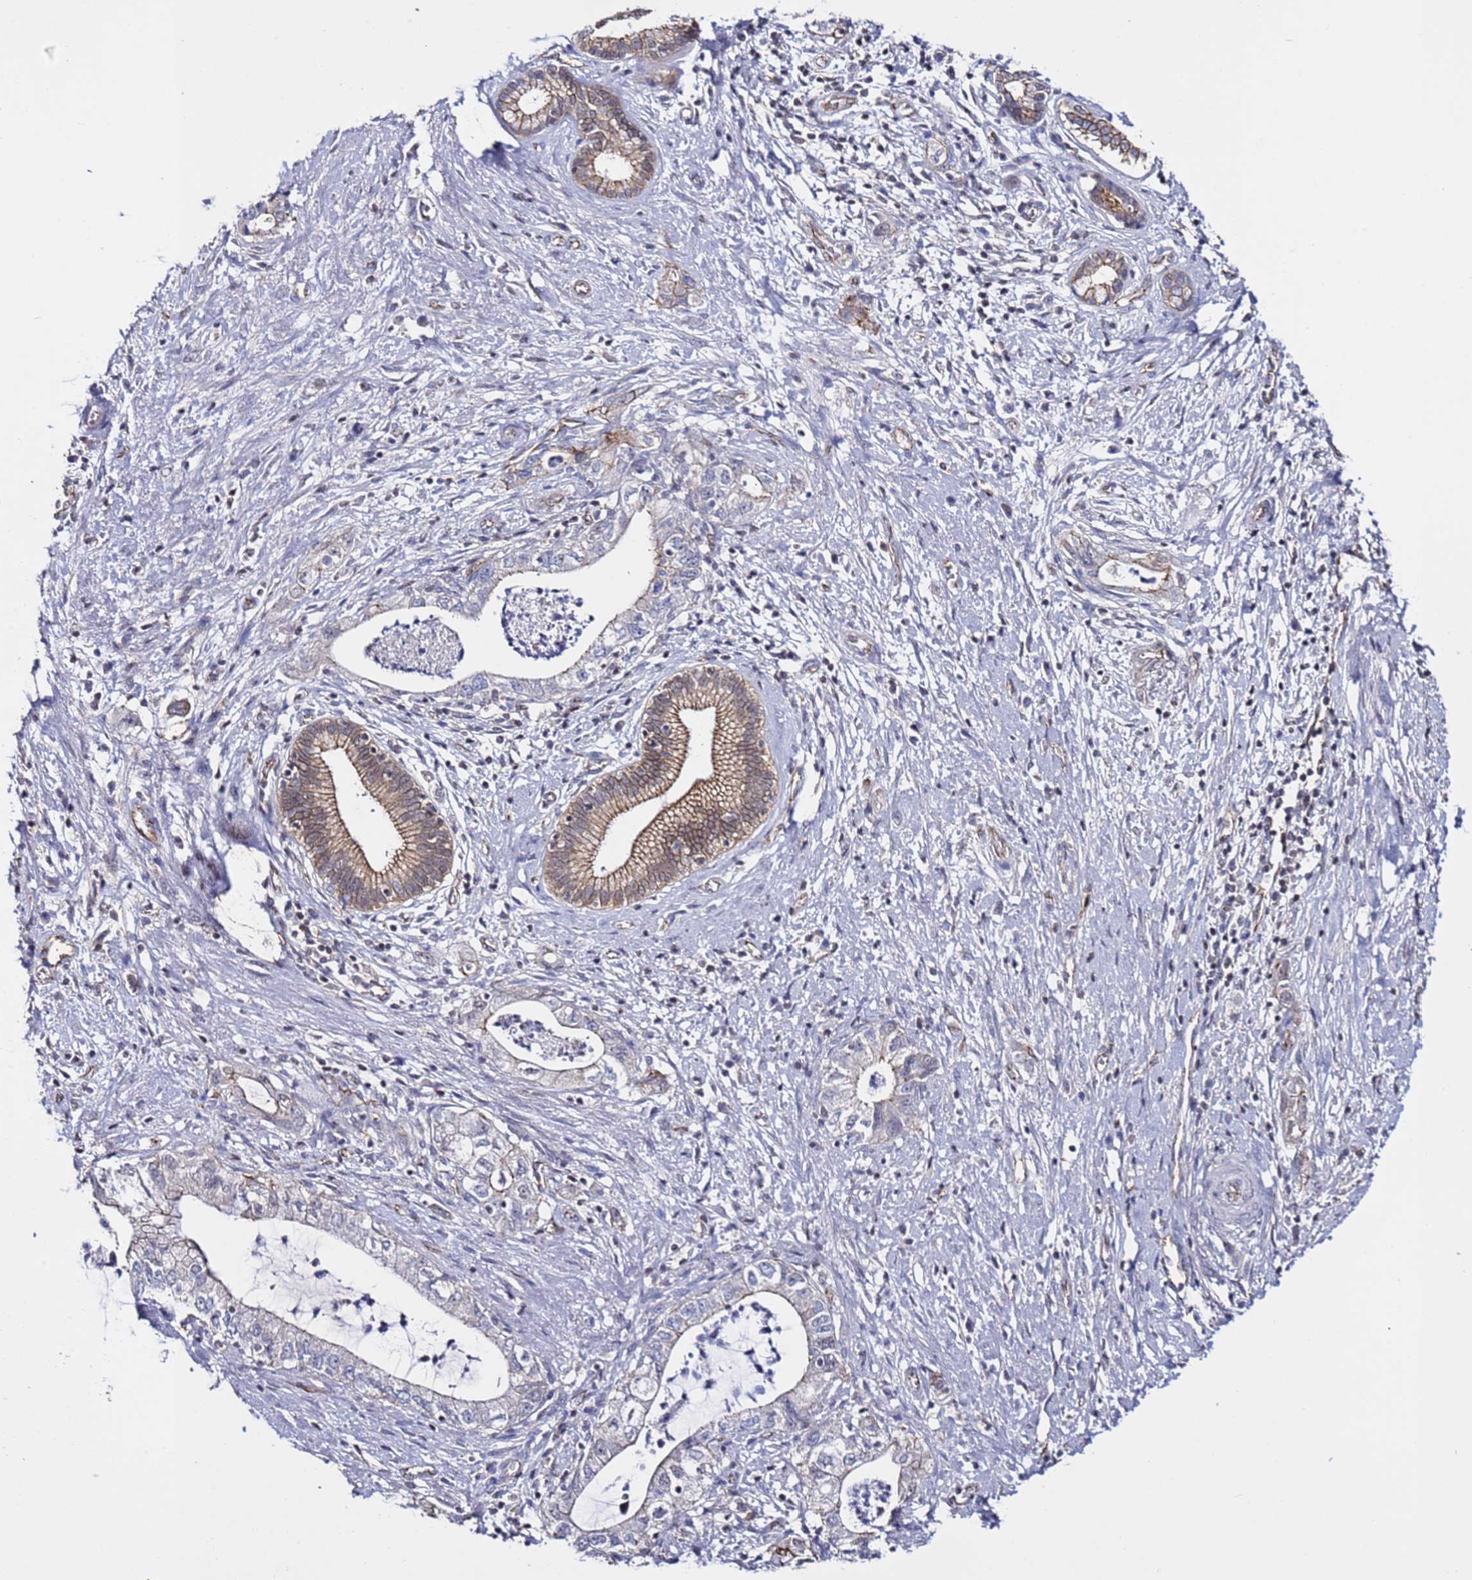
{"staining": {"intensity": "moderate", "quantity": "25%-75%", "location": "cytoplasmic/membranous"}, "tissue": "pancreatic cancer", "cell_type": "Tumor cells", "image_type": "cancer", "snomed": [{"axis": "morphology", "description": "Adenocarcinoma, NOS"}, {"axis": "topography", "description": "Pancreas"}], "caption": "Pancreatic adenocarcinoma stained with a protein marker shows moderate staining in tumor cells.", "gene": "TENM3", "patient": {"sex": "female", "age": 73}}